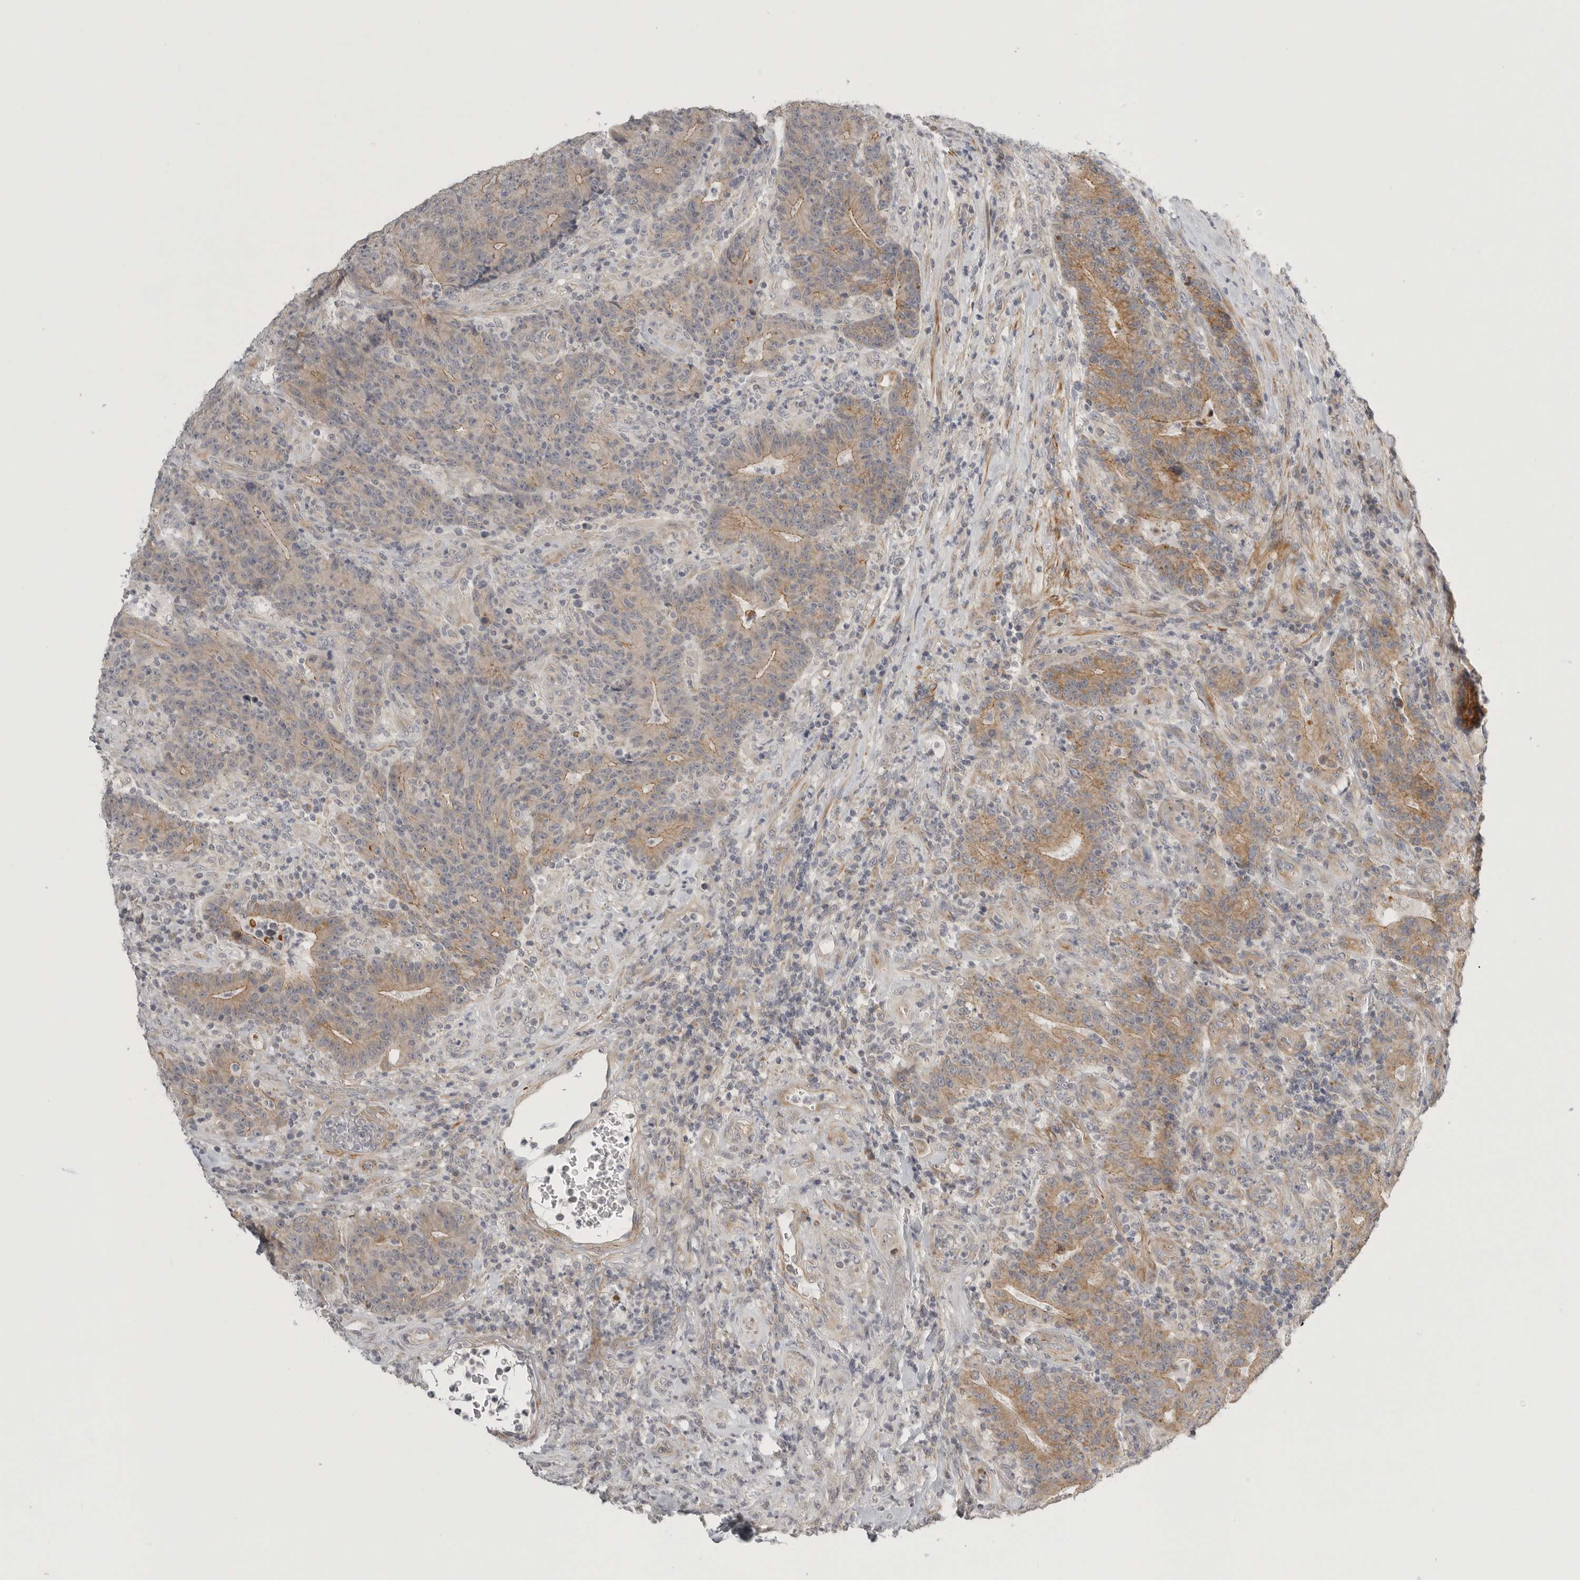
{"staining": {"intensity": "moderate", "quantity": "<25%", "location": "cytoplasmic/membranous"}, "tissue": "colorectal cancer", "cell_type": "Tumor cells", "image_type": "cancer", "snomed": [{"axis": "morphology", "description": "Normal tissue, NOS"}, {"axis": "morphology", "description": "Adenocarcinoma, NOS"}, {"axis": "topography", "description": "Colon"}], "caption": "Colorectal adenocarcinoma tissue shows moderate cytoplasmic/membranous positivity in about <25% of tumor cells, visualized by immunohistochemistry.", "gene": "STAB2", "patient": {"sex": "female", "age": 75}}